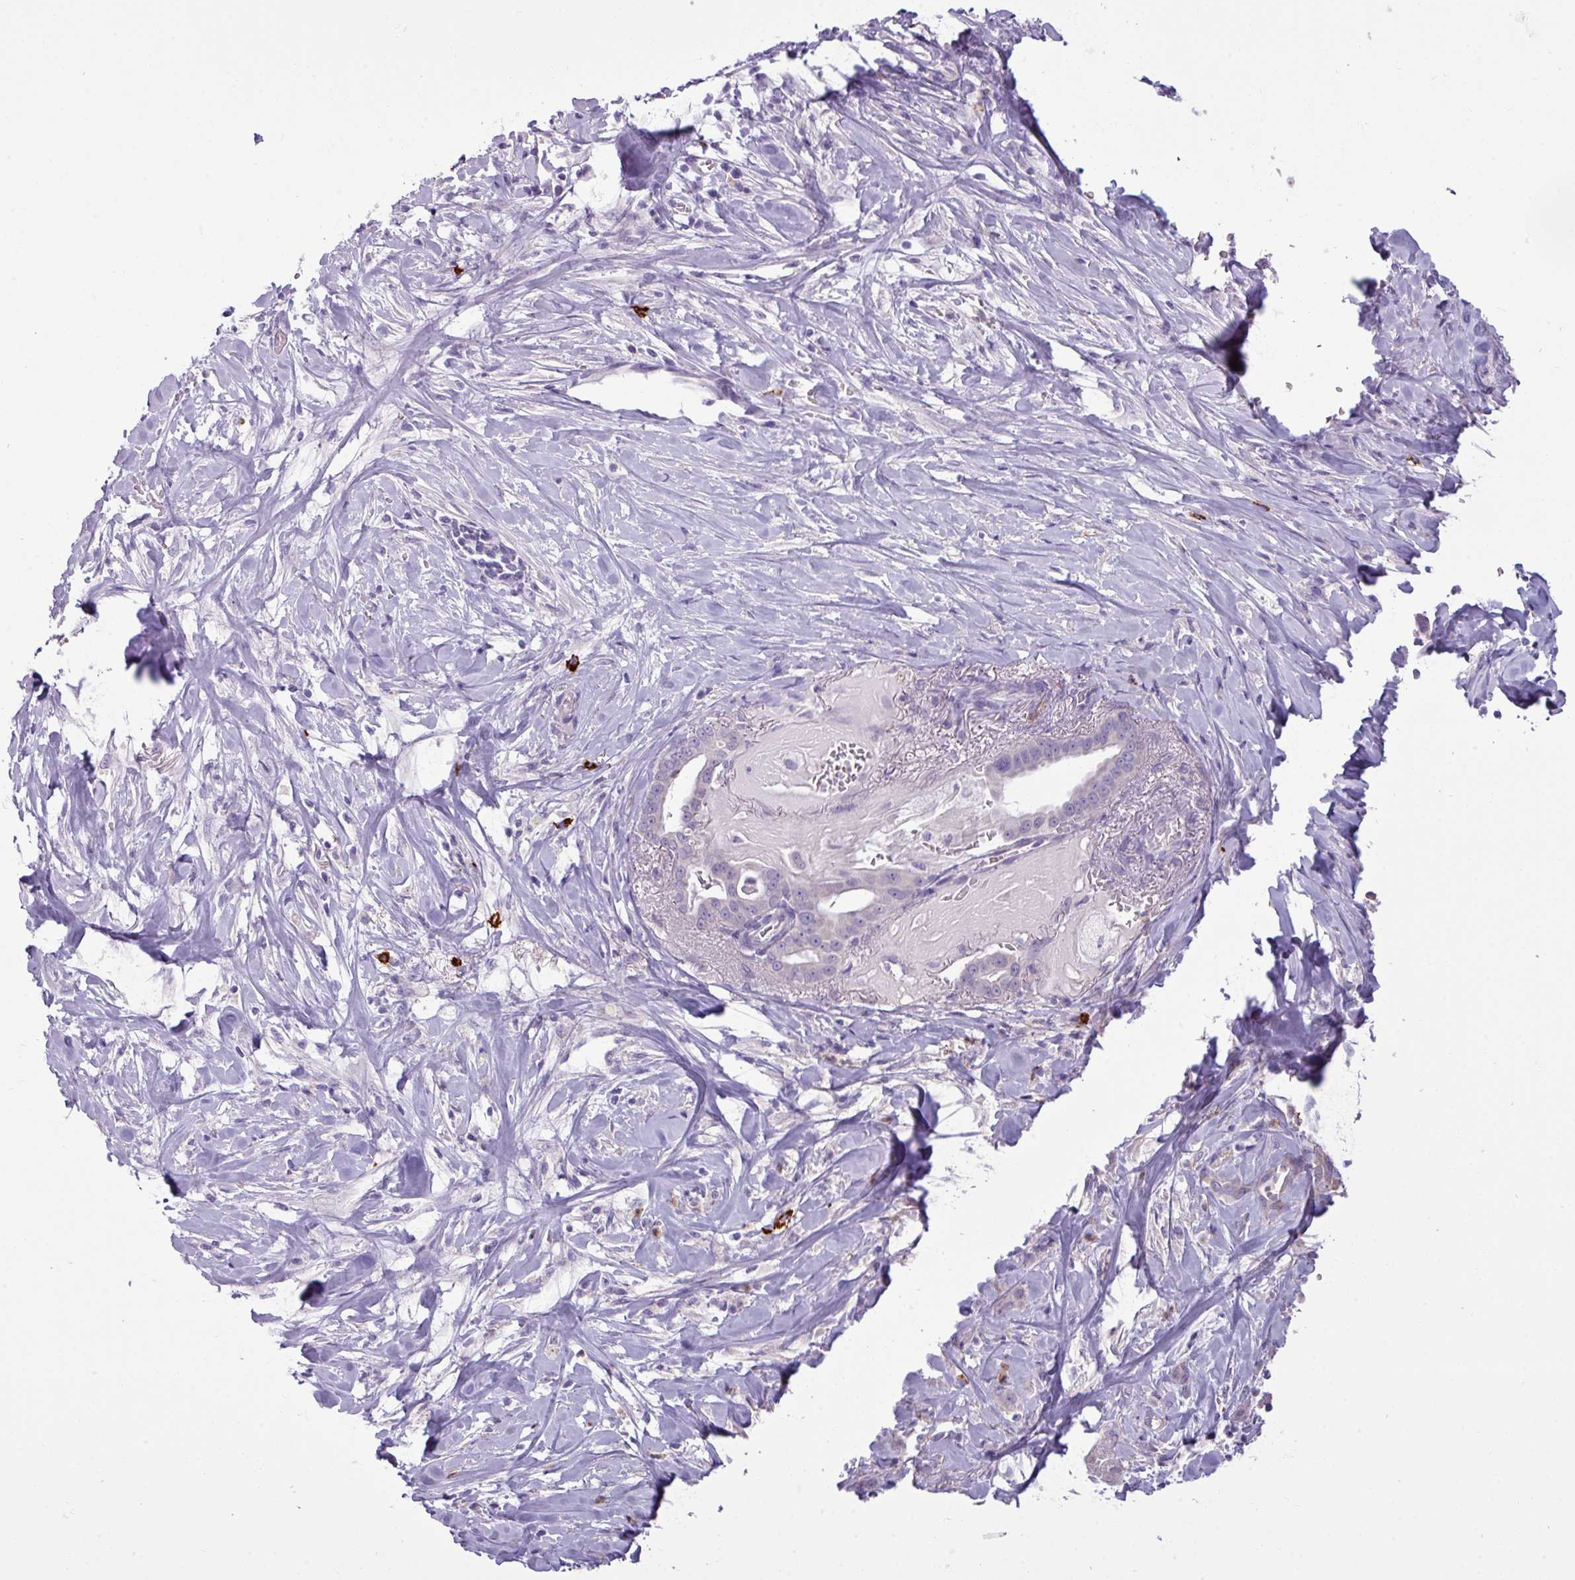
{"staining": {"intensity": "negative", "quantity": "none", "location": "none"}, "tissue": "pancreatic cancer", "cell_type": "Tumor cells", "image_type": "cancer", "snomed": [{"axis": "morphology", "description": "Adenocarcinoma, NOS"}, {"axis": "topography", "description": "Pancreas"}], "caption": "Image shows no protein expression in tumor cells of pancreatic adenocarcinoma tissue.", "gene": "TRIM39", "patient": {"sex": "male", "age": 63}}